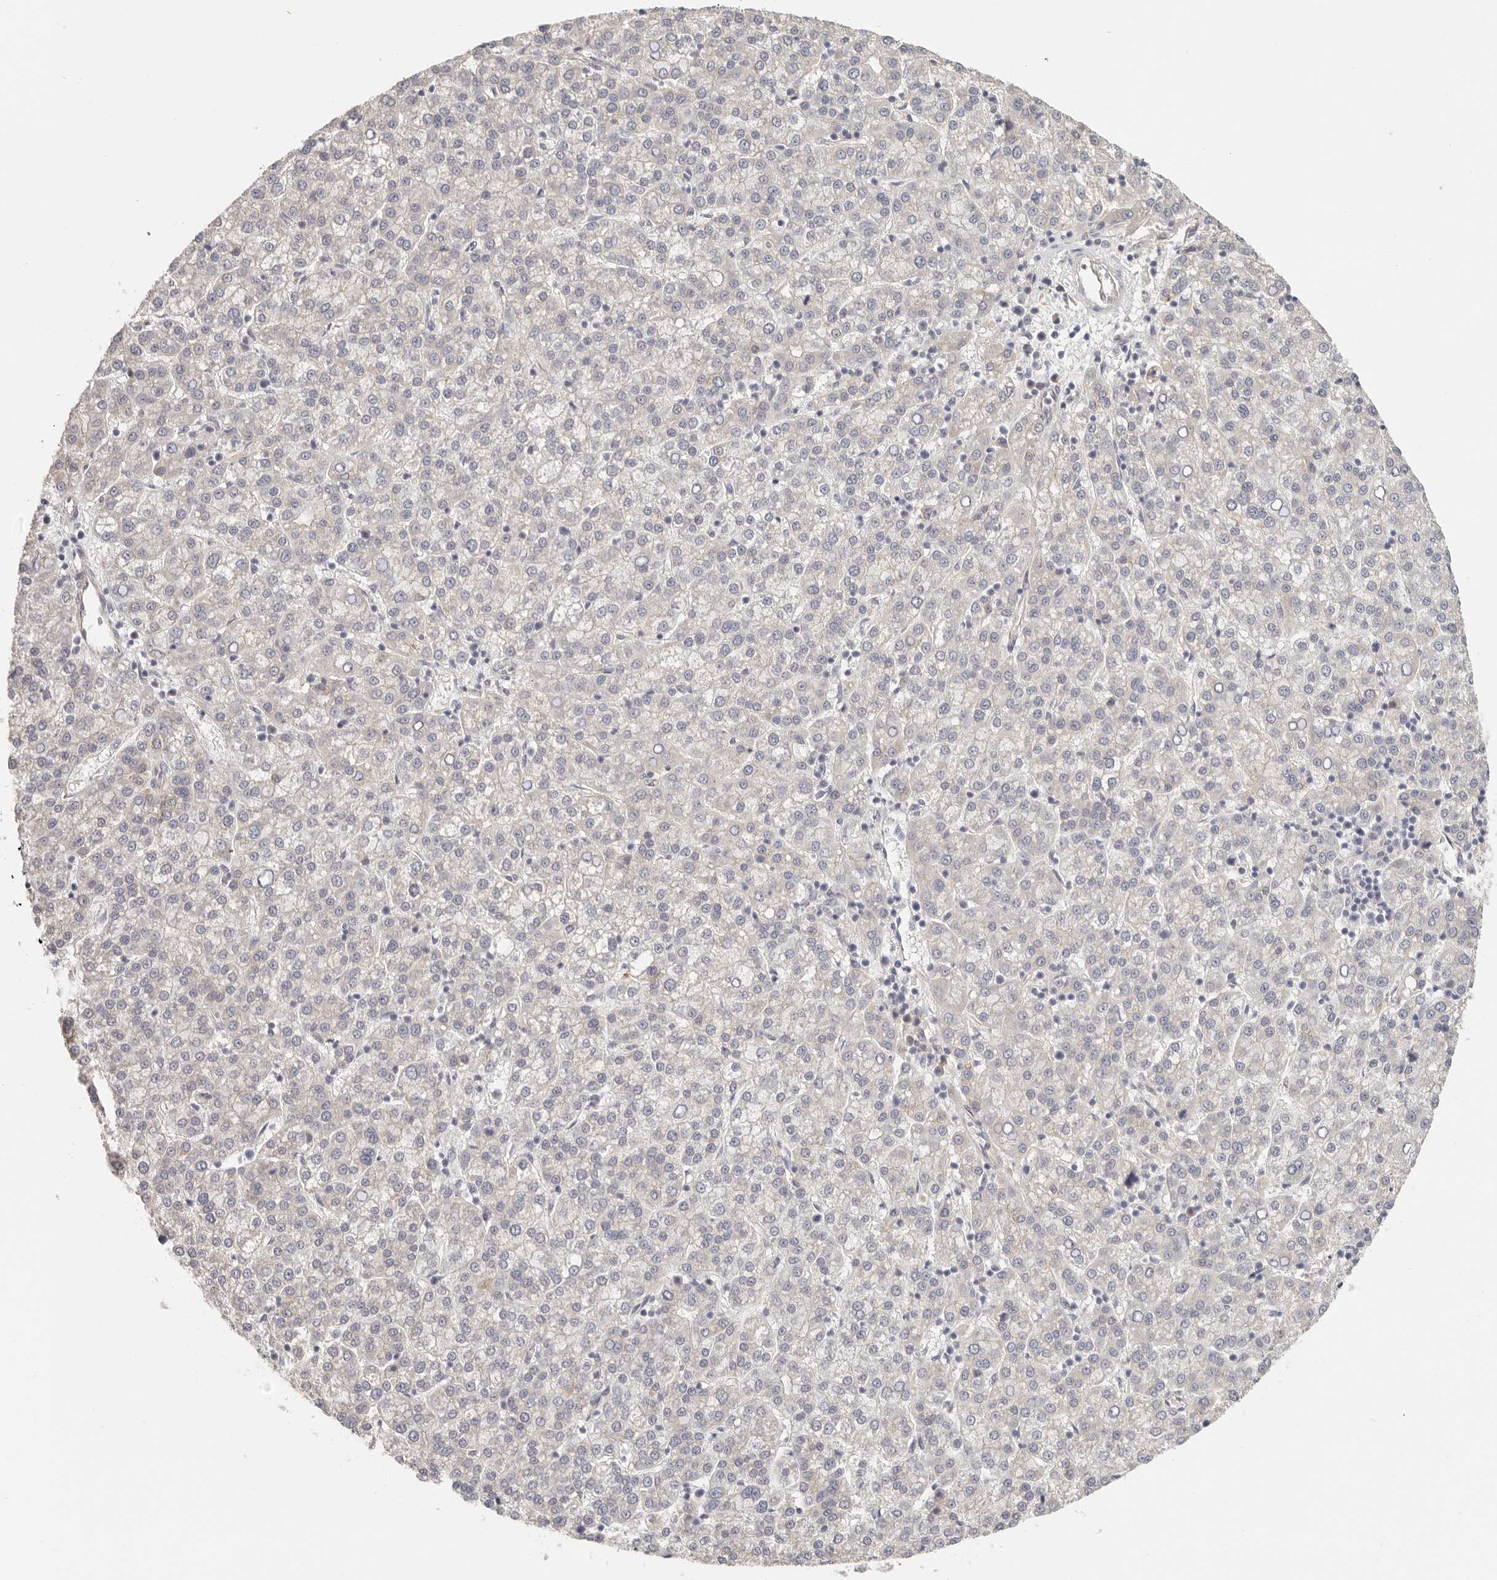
{"staining": {"intensity": "negative", "quantity": "none", "location": "none"}, "tissue": "liver cancer", "cell_type": "Tumor cells", "image_type": "cancer", "snomed": [{"axis": "morphology", "description": "Carcinoma, Hepatocellular, NOS"}, {"axis": "topography", "description": "Liver"}], "caption": "Protein analysis of liver hepatocellular carcinoma shows no significant staining in tumor cells.", "gene": "ANXA9", "patient": {"sex": "female", "age": 58}}